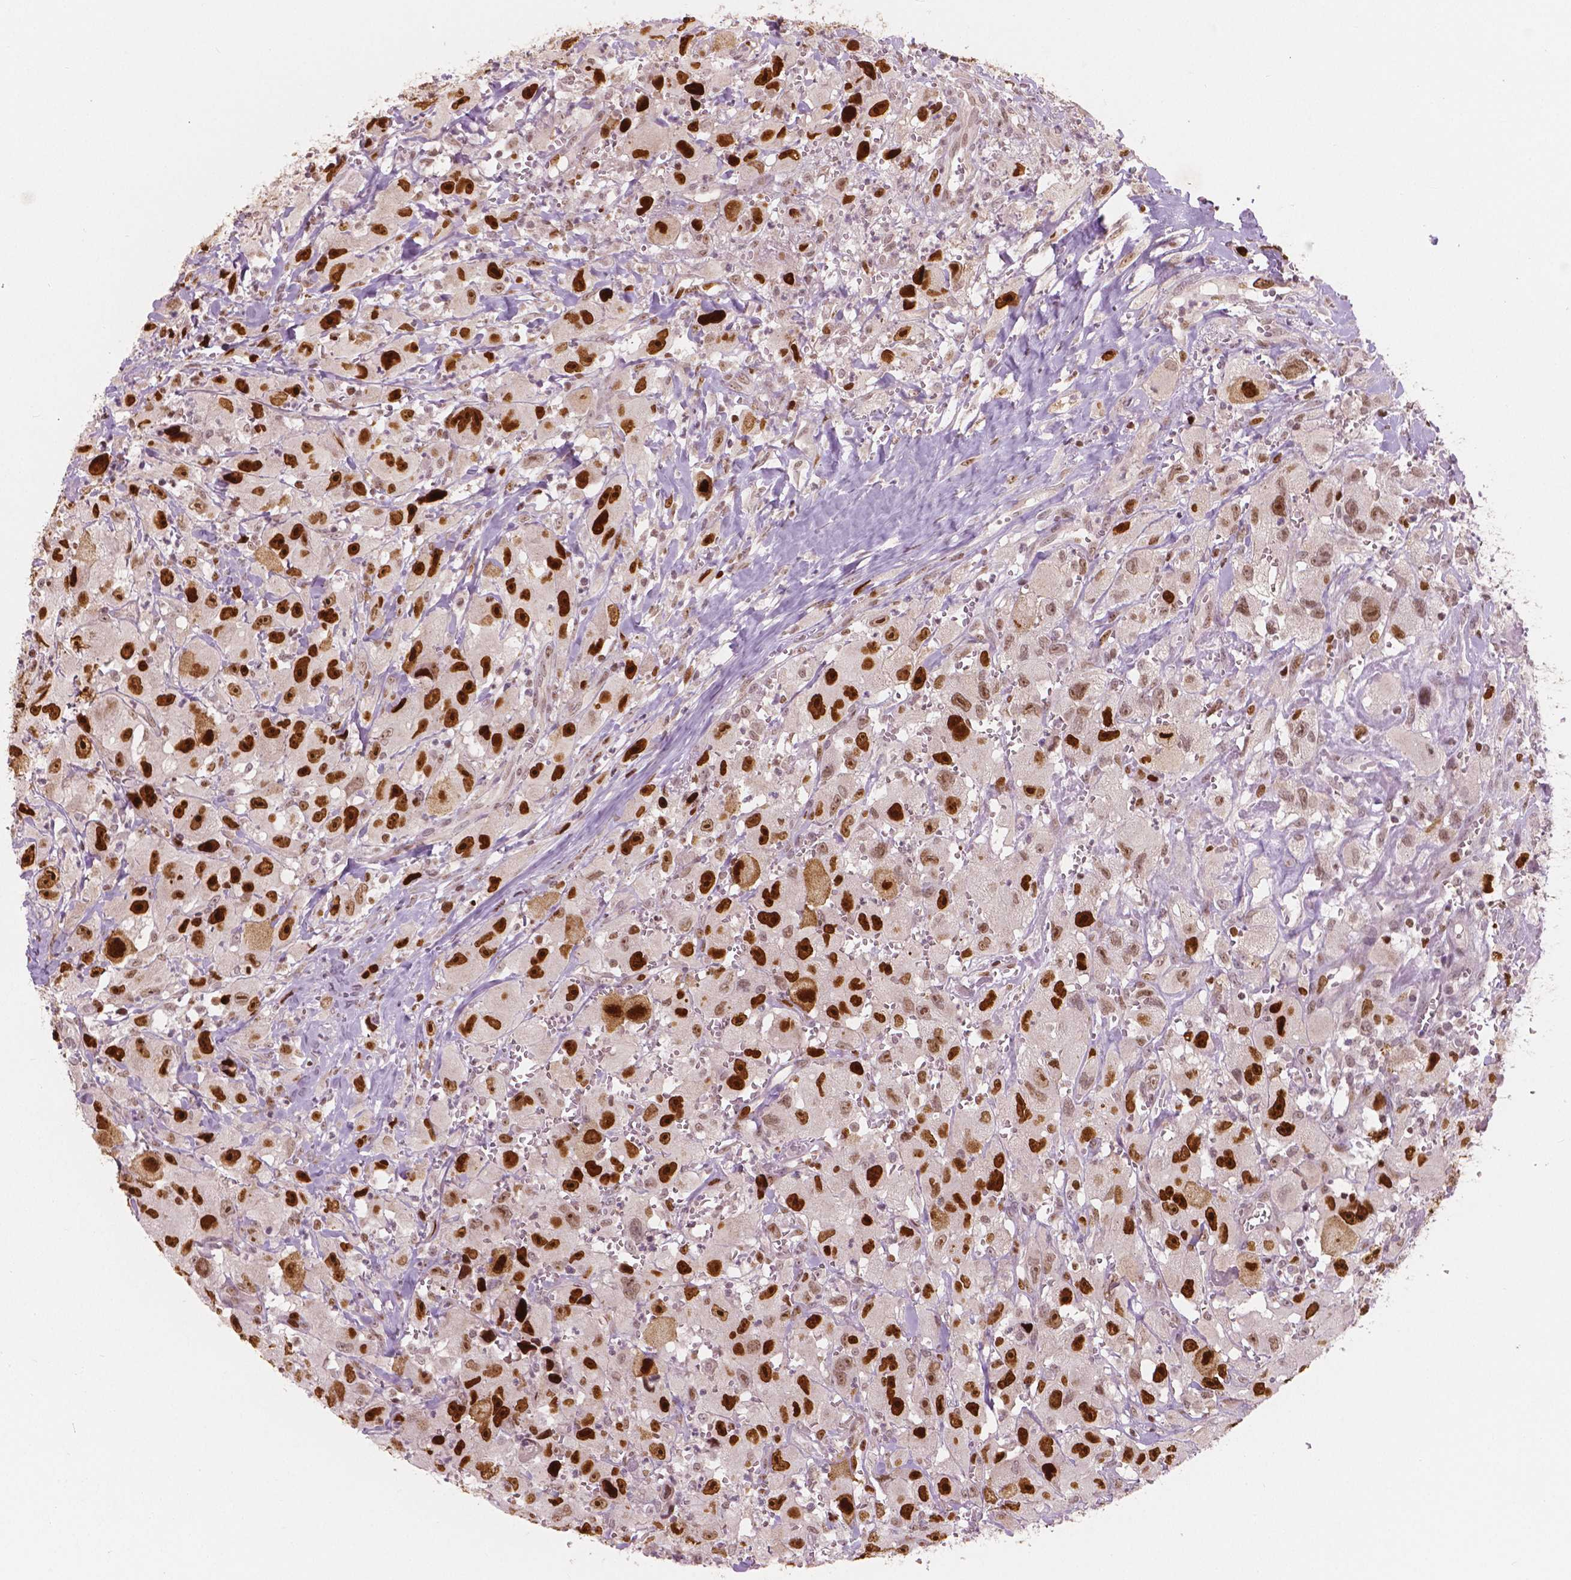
{"staining": {"intensity": "strong", "quantity": ">75%", "location": "nuclear"}, "tissue": "head and neck cancer", "cell_type": "Tumor cells", "image_type": "cancer", "snomed": [{"axis": "morphology", "description": "Squamous cell carcinoma, NOS"}, {"axis": "morphology", "description": "Squamous cell carcinoma, metastatic, NOS"}, {"axis": "topography", "description": "Oral tissue"}, {"axis": "topography", "description": "Head-Neck"}], "caption": "Human squamous cell carcinoma (head and neck) stained for a protein (brown) demonstrates strong nuclear positive staining in approximately >75% of tumor cells.", "gene": "NSD2", "patient": {"sex": "female", "age": 85}}